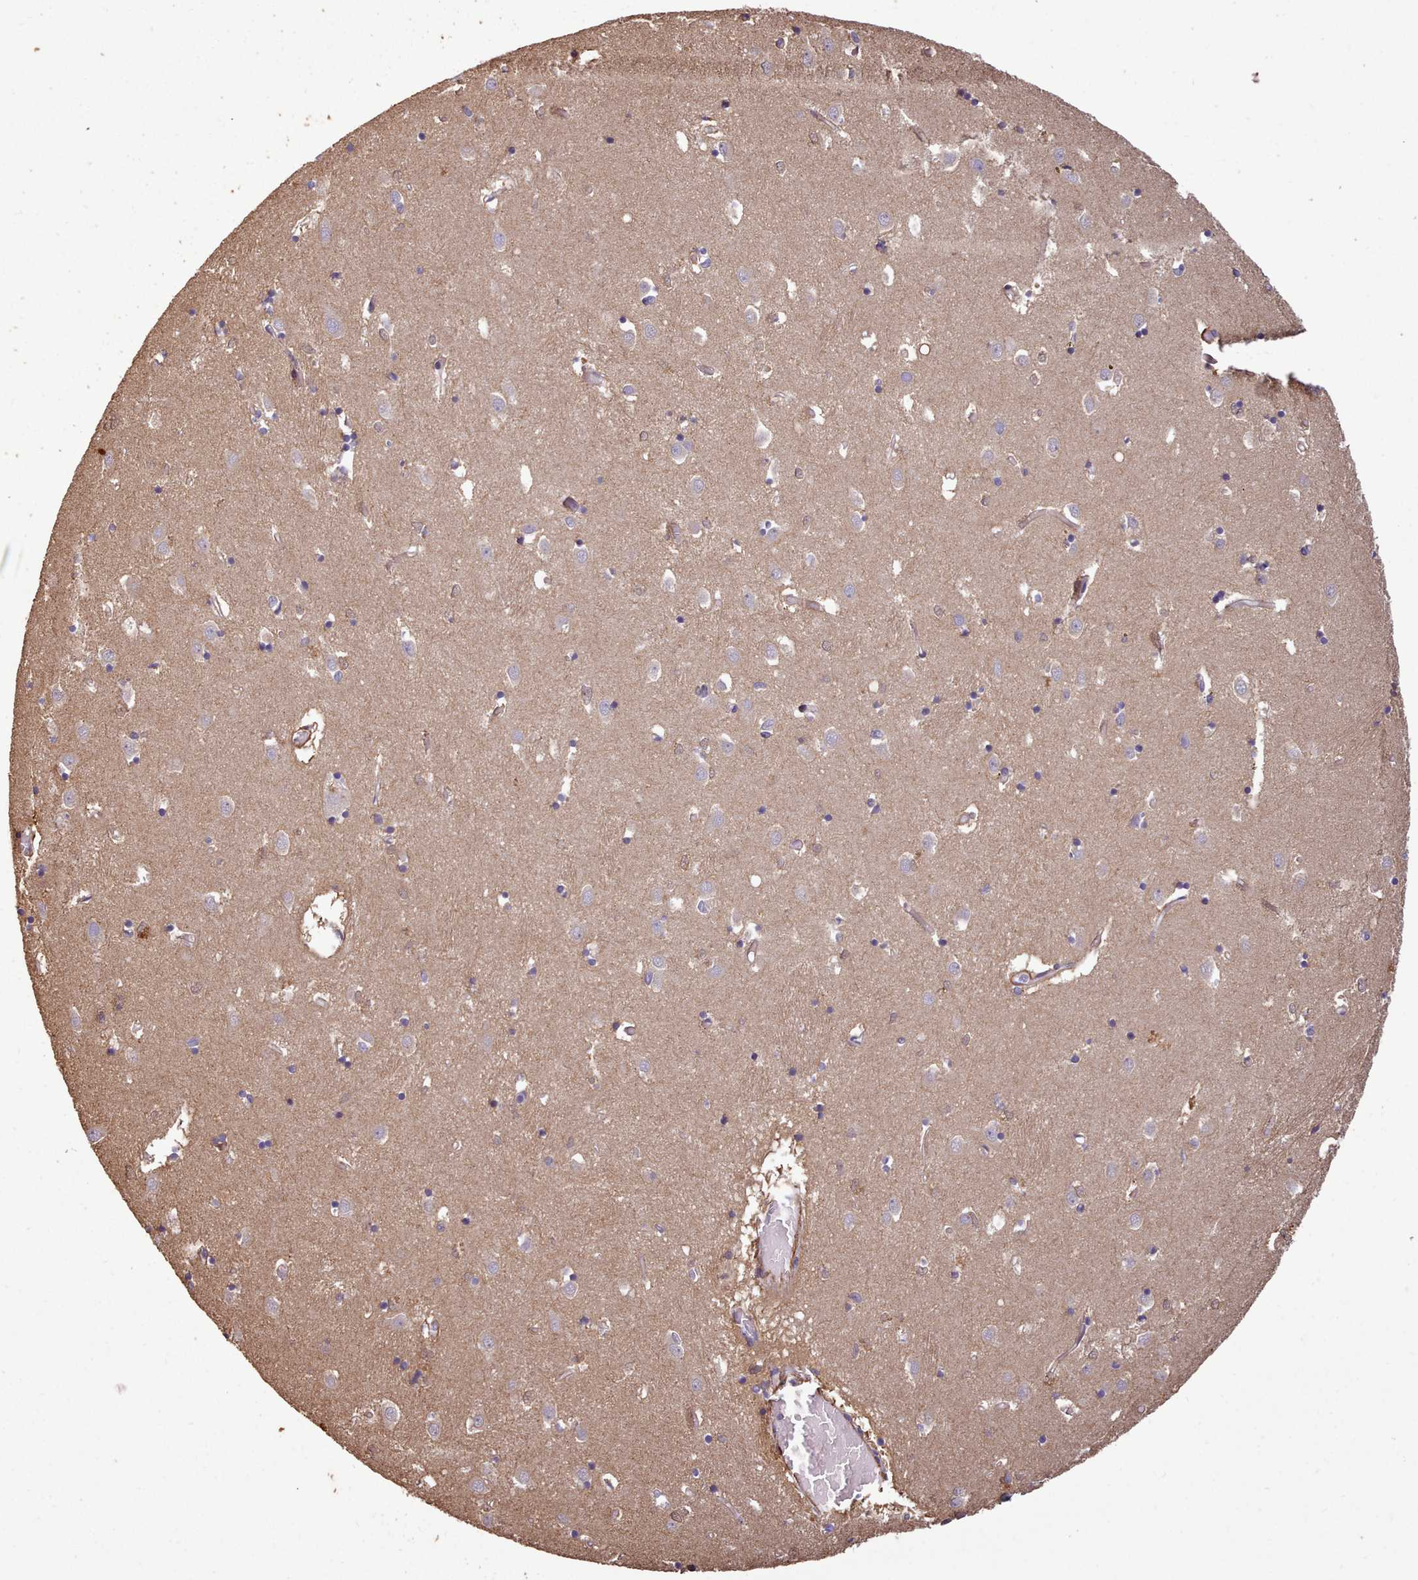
{"staining": {"intensity": "negative", "quantity": "none", "location": "none"}, "tissue": "caudate", "cell_type": "Glial cells", "image_type": "normal", "snomed": [{"axis": "morphology", "description": "Normal tissue, NOS"}, {"axis": "topography", "description": "Lateral ventricle wall"}], "caption": "An immunohistochemistry histopathology image of unremarkable caudate is shown. There is no staining in glial cells of caudate.", "gene": "NLRC4", "patient": {"sex": "male", "age": 70}}